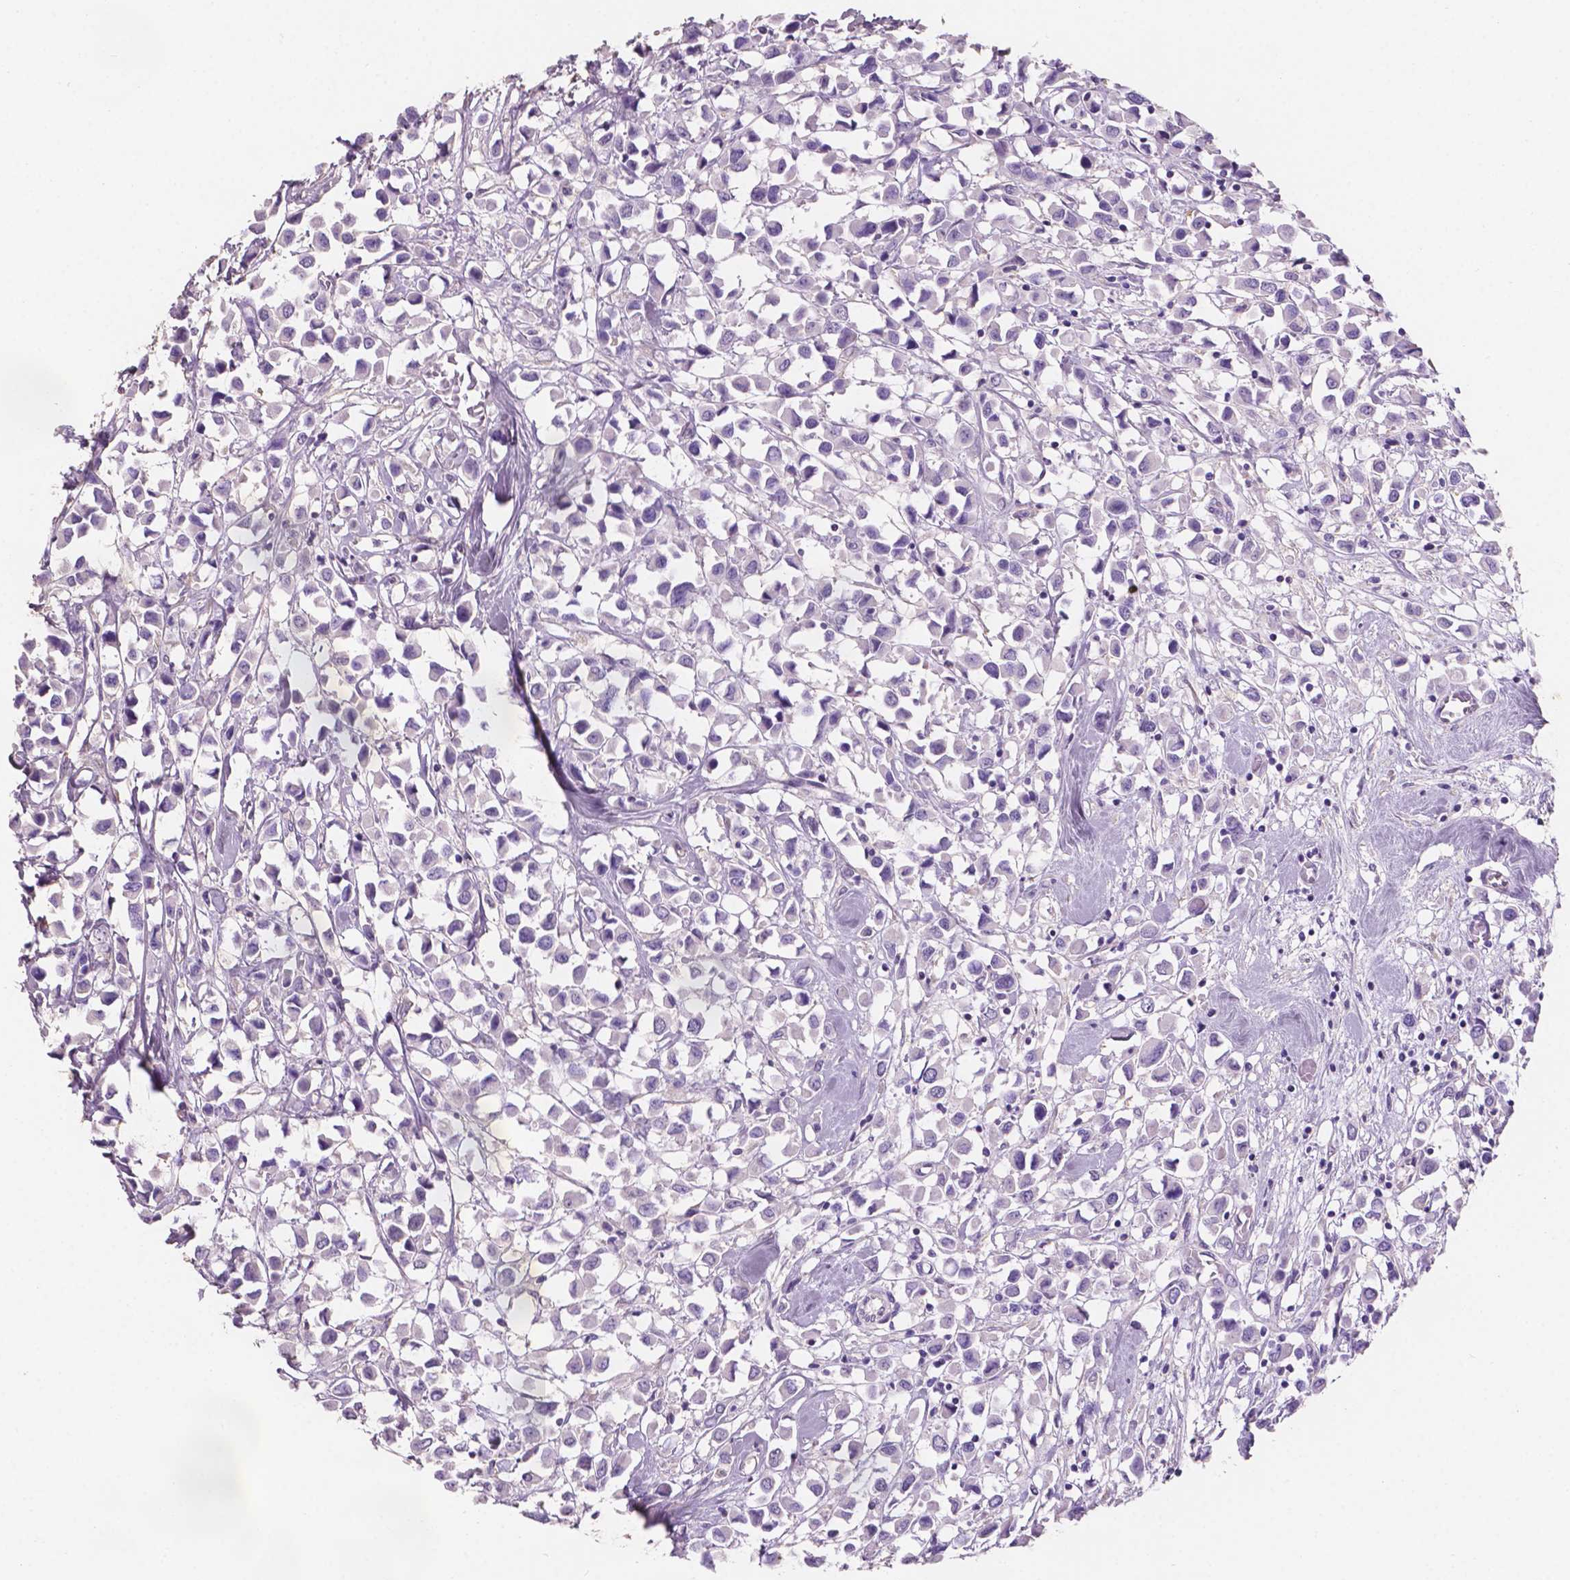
{"staining": {"intensity": "negative", "quantity": "none", "location": "none"}, "tissue": "breast cancer", "cell_type": "Tumor cells", "image_type": "cancer", "snomed": [{"axis": "morphology", "description": "Duct carcinoma"}, {"axis": "topography", "description": "Breast"}], "caption": "An image of breast cancer stained for a protein shows no brown staining in tumor cells.", "gene": "SBSN", "patient": {"sex": "female", "age": 61}}